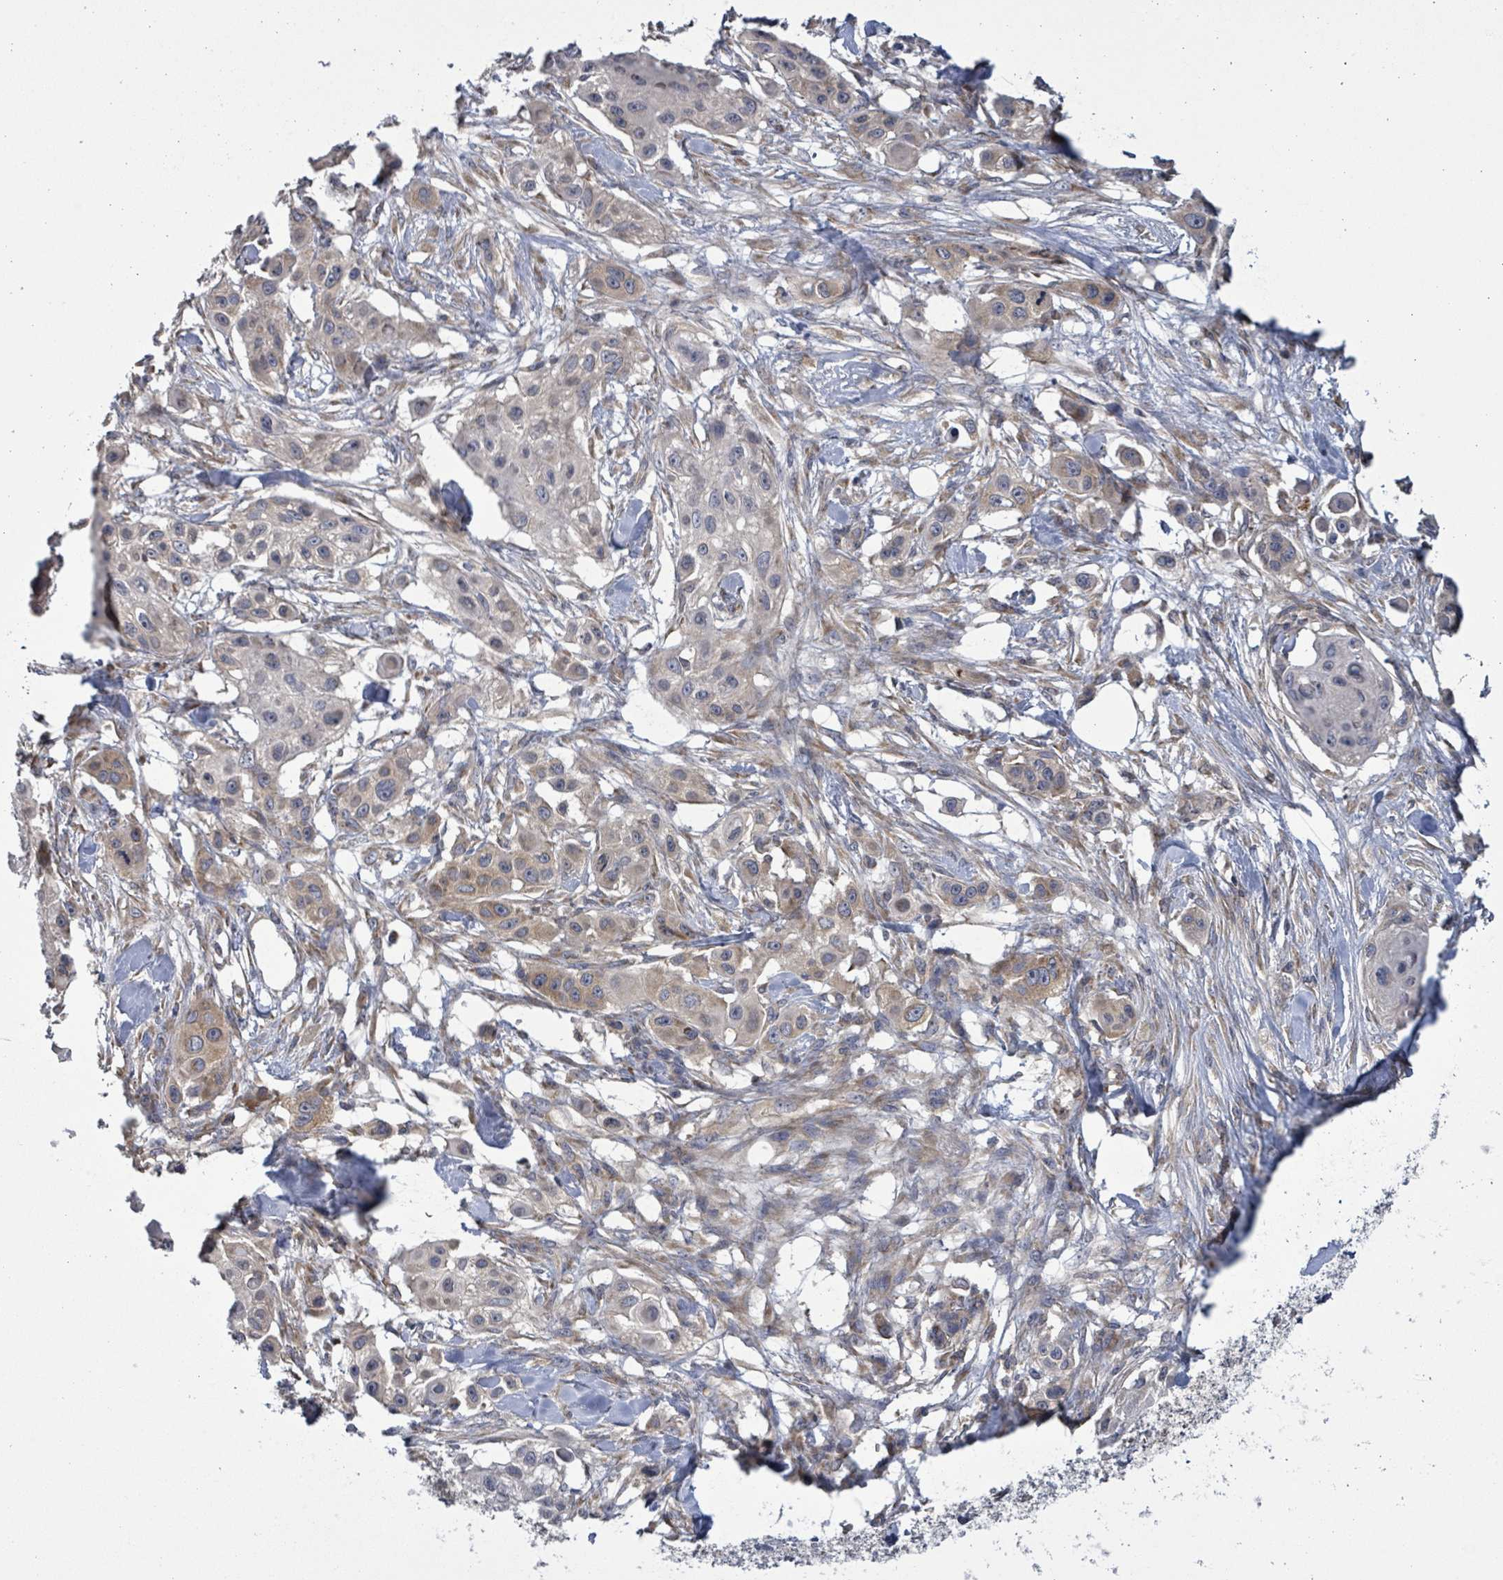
{"staining": {"intensity": "weak", "quantity": "<25%", "location": "cytoplasmic/membranous"}, "tissue": "skin cancer", "cell_type": "Tumor cells", "image_type": "cancer", "snomed": [{"axis": "morphology", "description": "Squamous cell carcinoma, NOS"}, {"axis": "topography", "description": "Skin"}], "caption": "A photomicrograph of skin squamous cell carcinoma stained for a protein exhibits no brown staining in tumor cells.", "gene": "SERPINE3", "patient": {"sex": "male", "age": 63}}